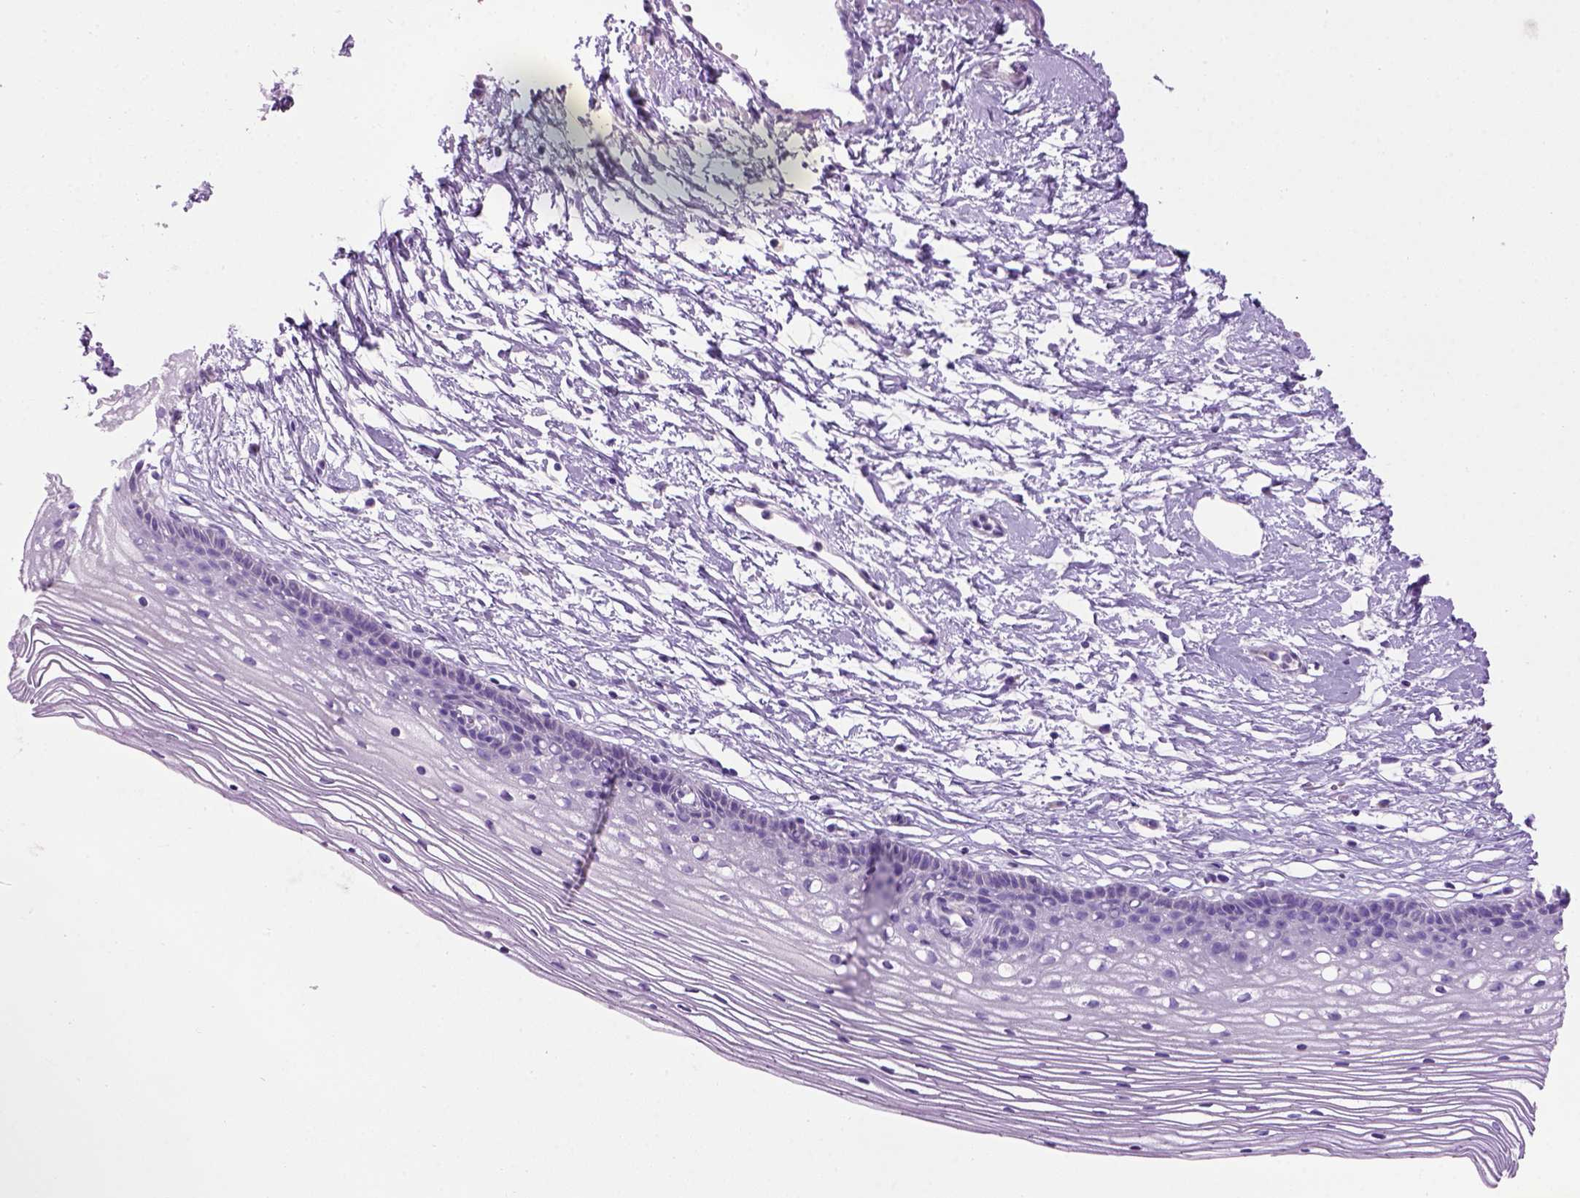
{"staining": {"intensity": "negative", "quantity": "none", "location": "none"}, "tissue": "cervix", "cell_type": "Glandular cells", "image_type": "normal", "snomed": [{"axis": "morphology", "description": "Normal tissue, NOS"}, {"axis": "topography", "description": "Cervix"}], "caption": "Protein analysis of unremarkable cervix reveals no significant staining in glandular cells.", "gene": "GABRB2", "patient": {"sex": "female", "age": 40}}